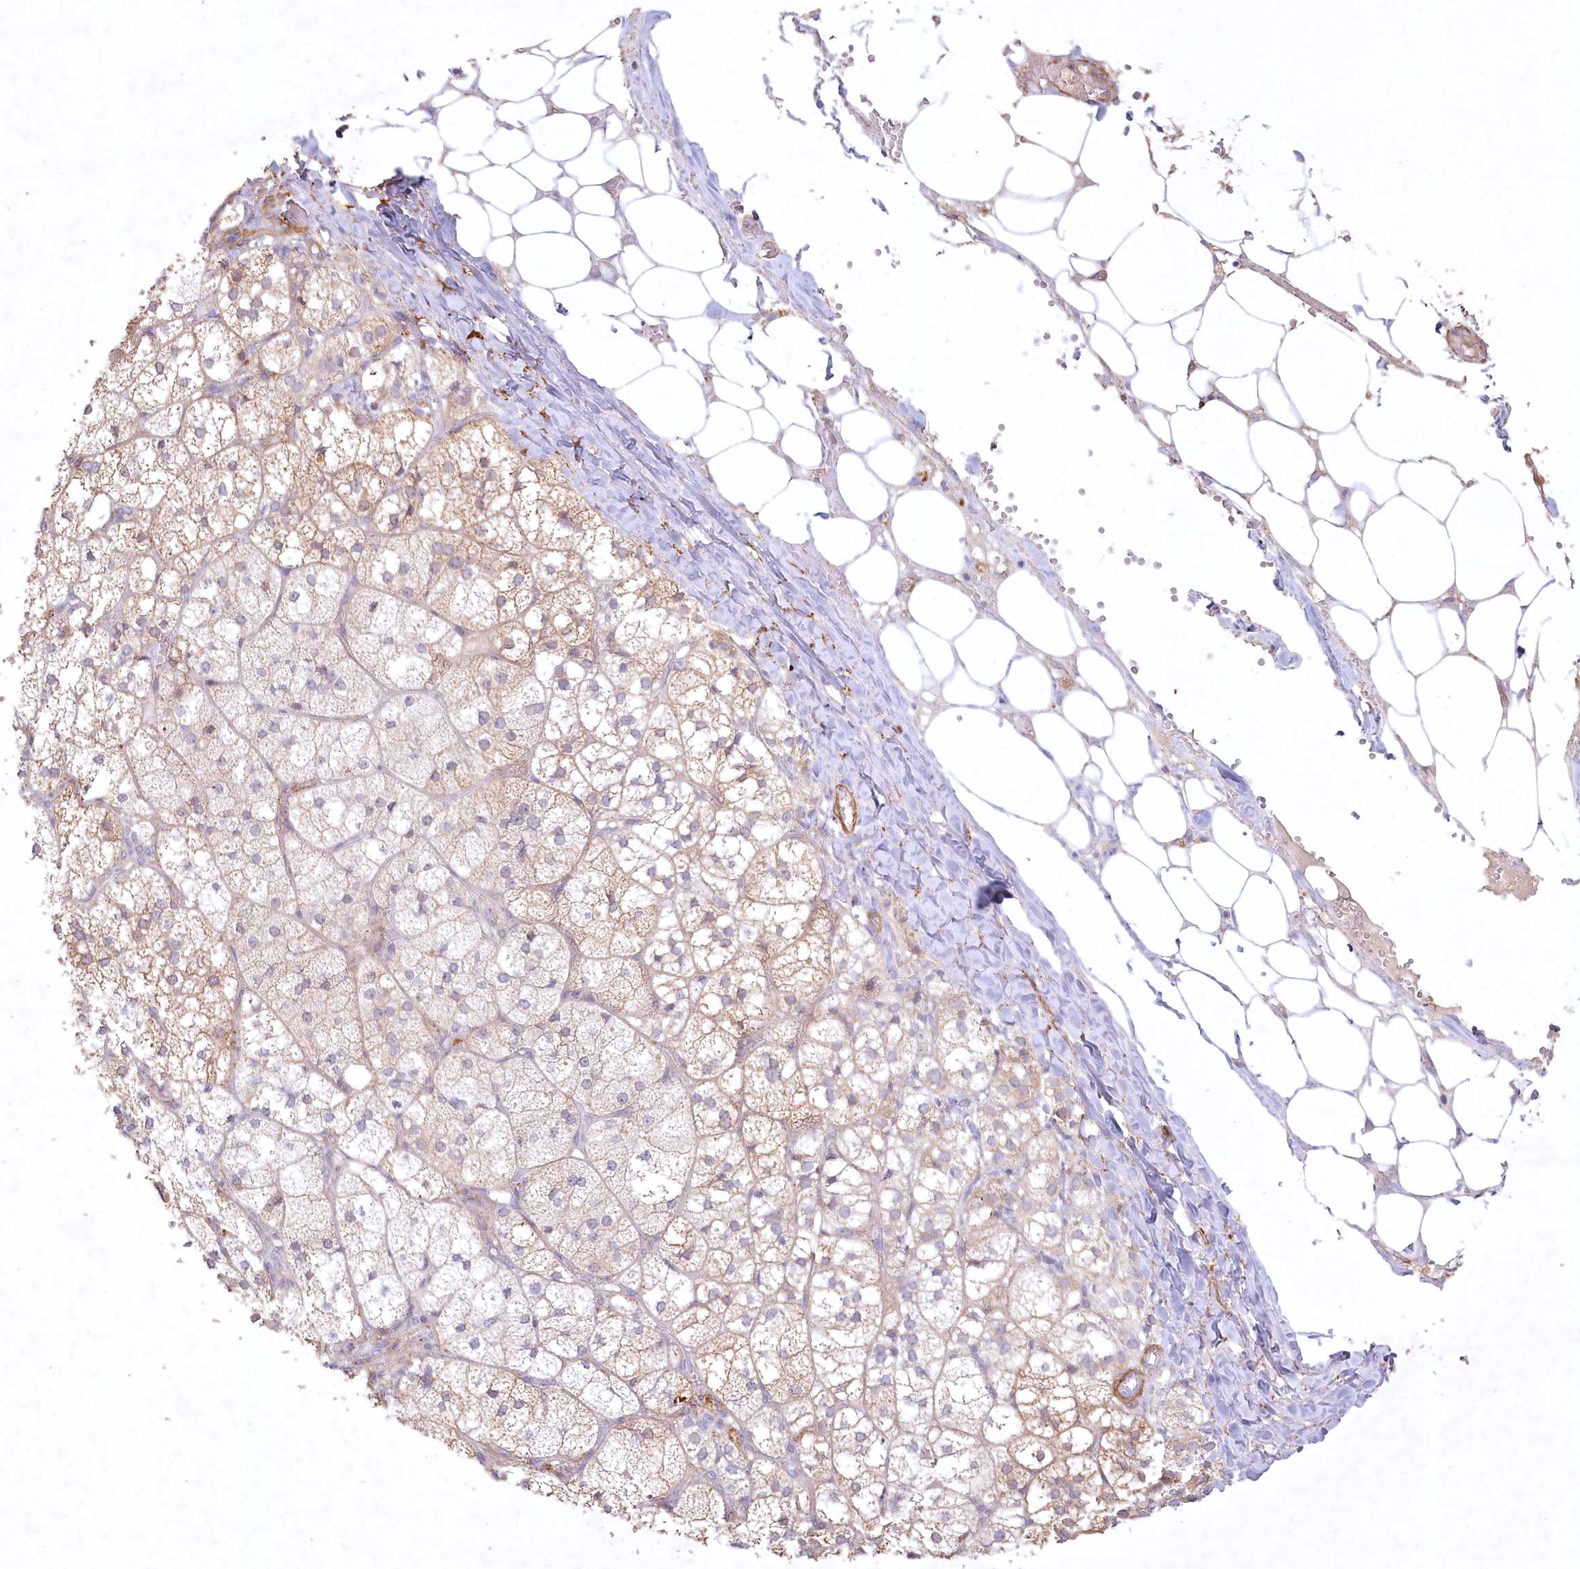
{"staining": {"intensity": "moderate", "quantity": "<25%", "location": "cytoplasmic/membranous"}, "tissue": "adrenal gland", "cell_type": "Glandular cells", "image_type": "normal", "snomed": [{"axis": "morphology", "description": "Normal tissue, NOS"}, {"axis": "topography", "description": "Adrenal gland"}], "caption": "Moderate cytoplasmic/membranous protein staining is present in about <25% of glandular cells in adrenal gland.", "gene": "INPP4B", "patient": {"sex": "female", "age": 61}}